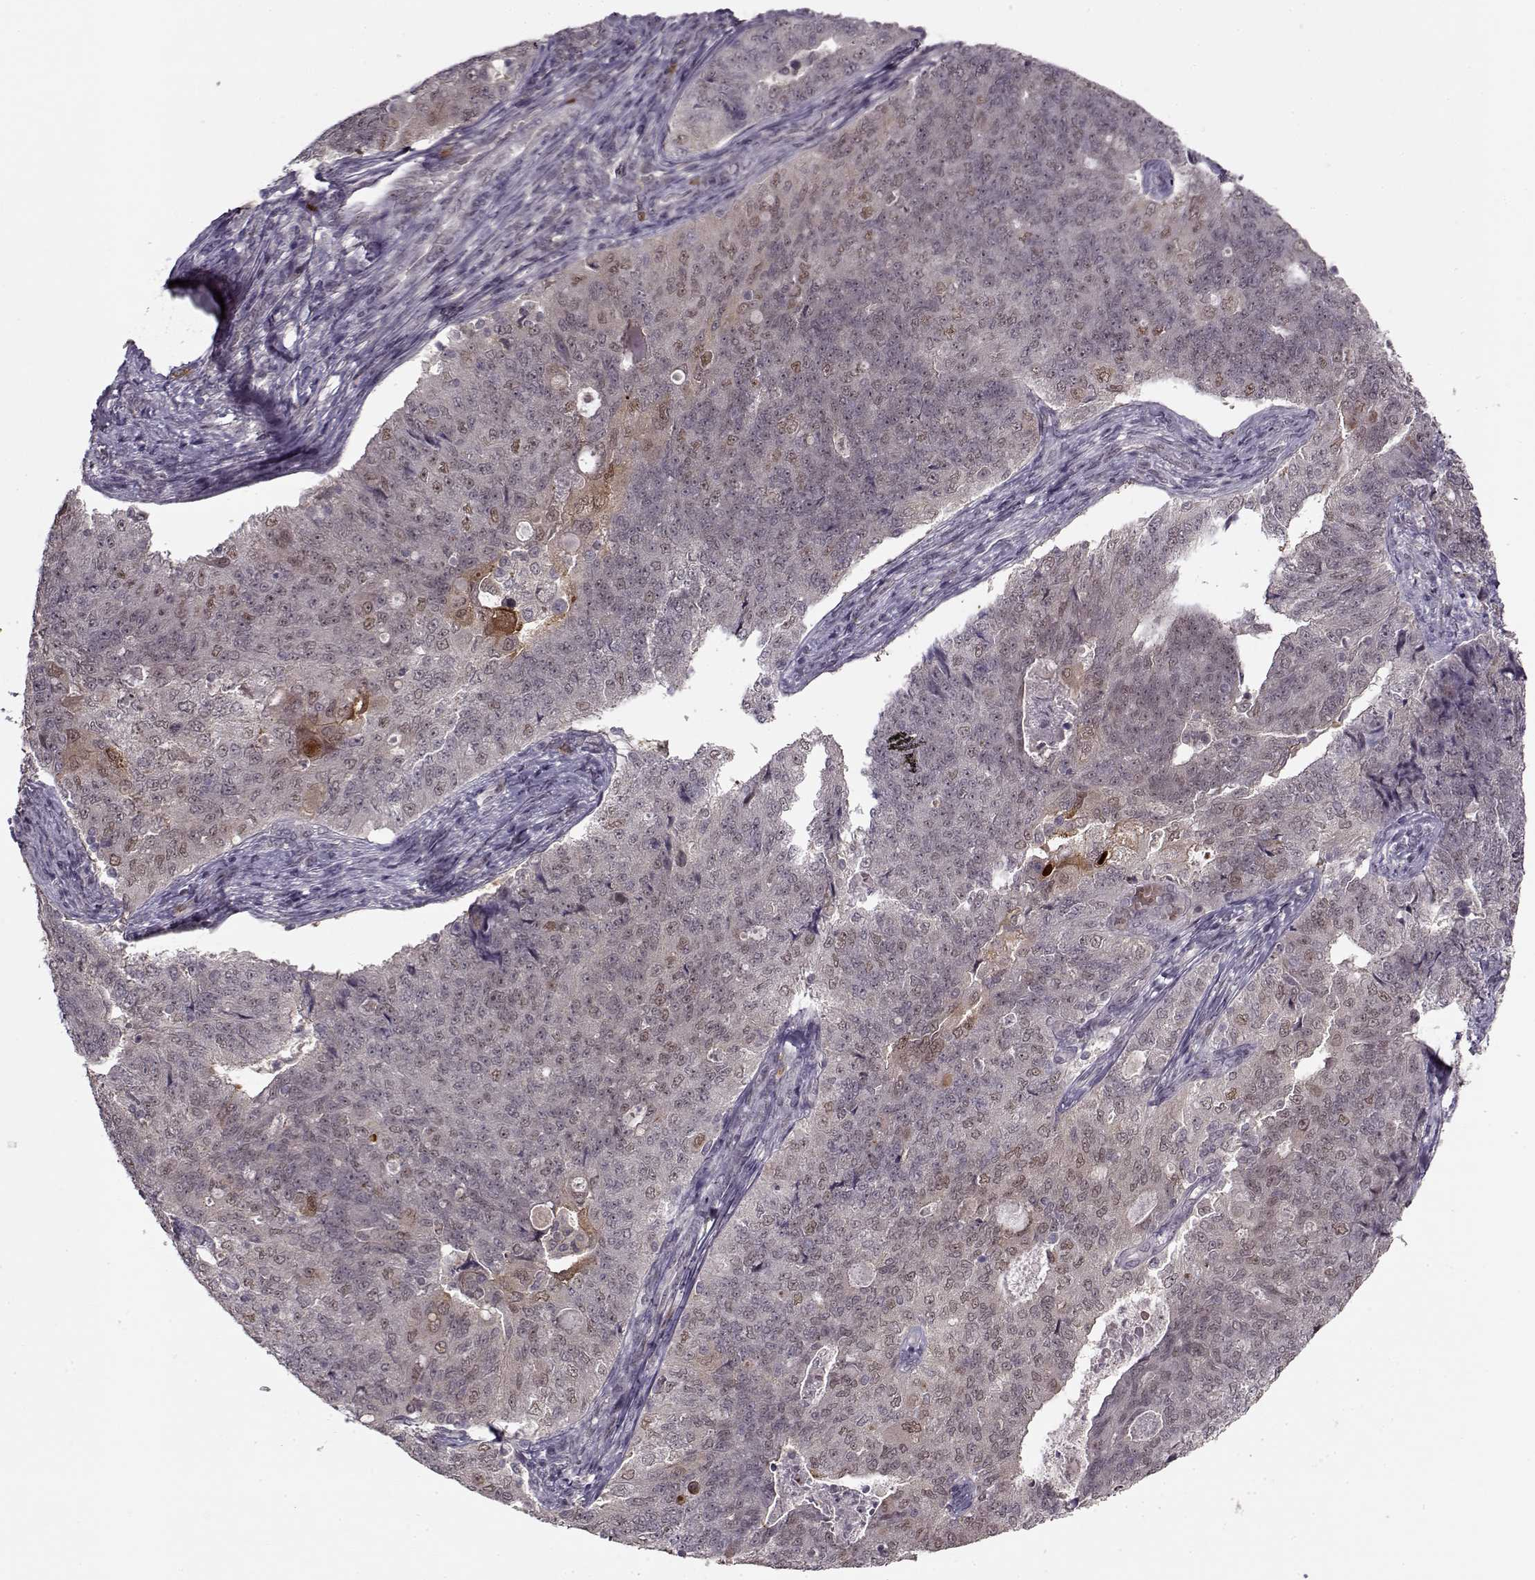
{"staining": {"intensity": "weak", "quantity": "<25%", "location": "cytoplasmic/membranous"}, "tissue": "endometrial cancer", "cell_type": "Tumor cells", "image_type": "cancer", "snomed": [{"axis": "morphology", "description": "Adenocarcinoma, NOS"}, {"axis": "topography", "description": "Endometrium"}], "caption": "Tumor cells are negative for protein expression in human adenocarcinoma (endometrial).", "gene": "DENND4B", "patient": {"sex": "female", "age": 43}}